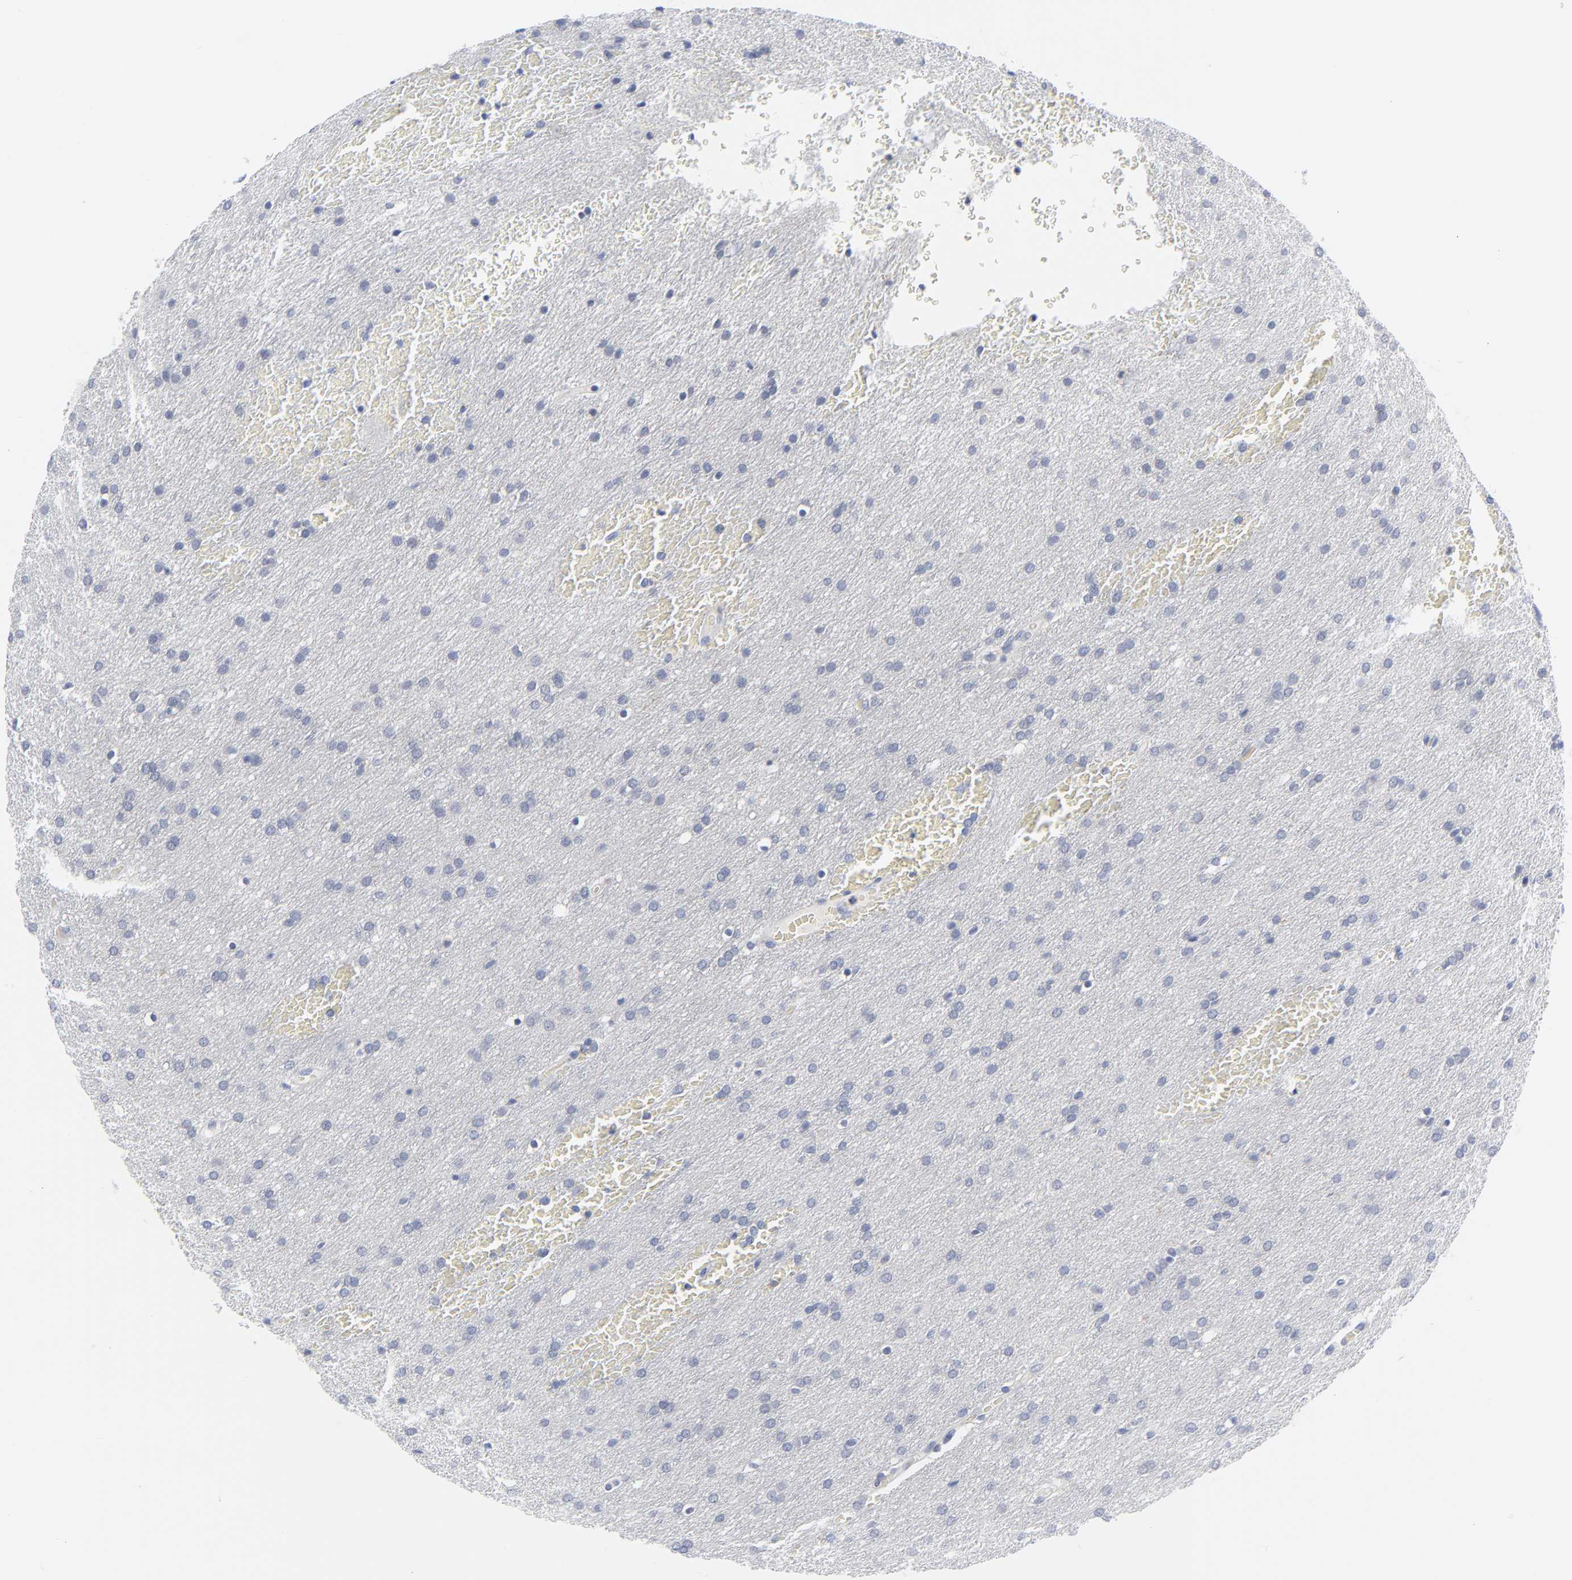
{"staining": {"intensity": "negative", "quantity": "none", "location": "none"}, "tissue": "glioma", "cell_type": "Tumor cells", "image_type": "cancer", "snomed": [{"axis": "morphology", "description": "Glioma, malignant, Low grade"}, {"axis": "topography", "description": "Brain"}], "caption": "Protein analysis of low-grade glioma (malignant) reveals no significant positivity in tumor cells.", "gene": "CLEC4G", "patient": {"sex": "female", "age": 32}}